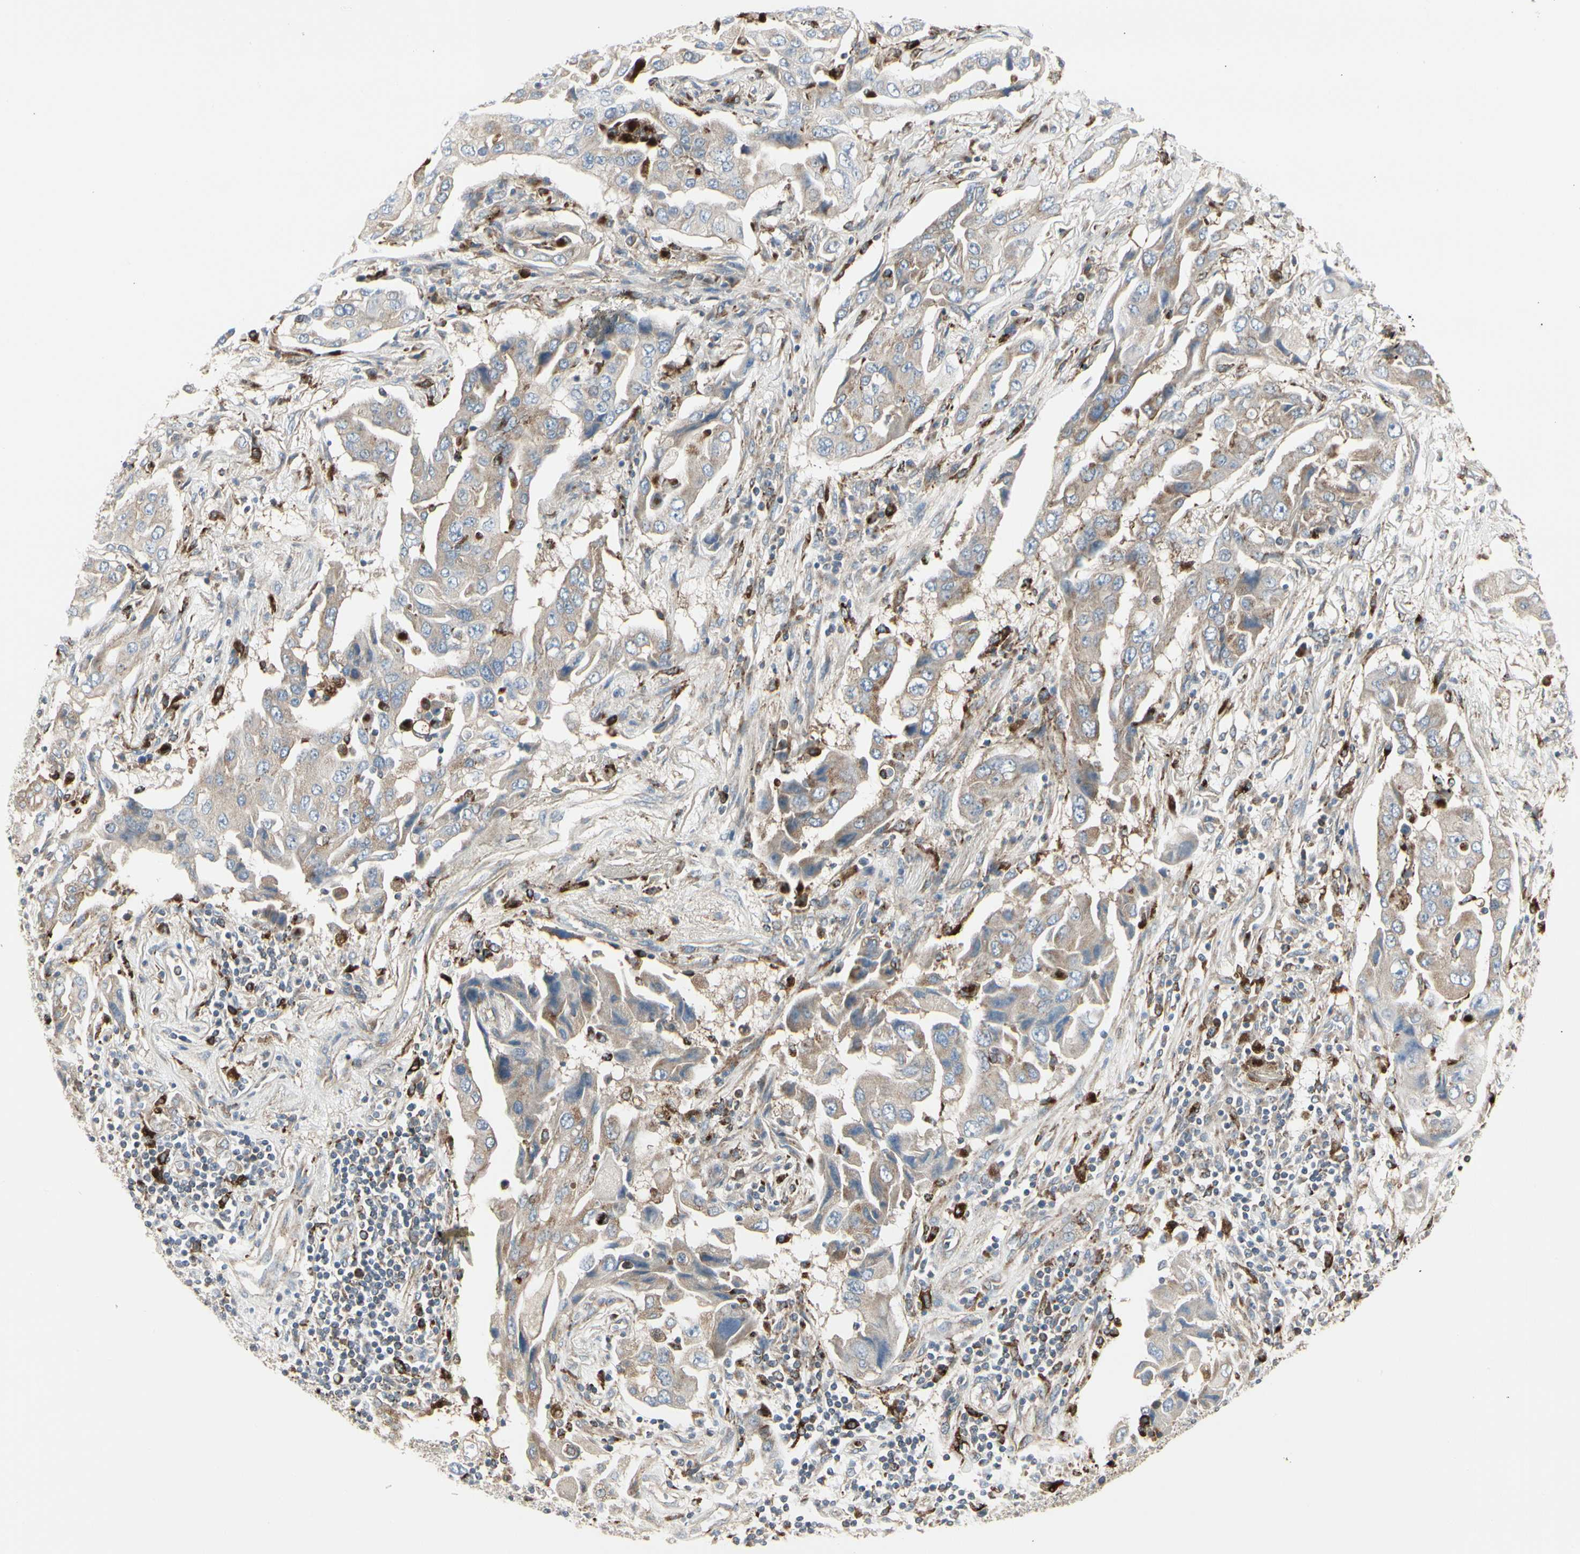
{"staining": {"intensity": "weak", "quantity": "<25%", "location": "cytoplasmic/membranous"}, "tissue": "lung cancer", "cell_type": "Tumor cells", "image_type": "cancer", "snomed": [{"axis": "morphology", "description": "Adenocarcinoma, NOS"}, {"axis": "topography", "description": "Lung"}], "caption": "Tumor cells show no significant protein expression in lung cancer (adenocarcinoma). (Brightfield microscopy of DAB (3,3'-diaminobenzidine) immunohistochemistry (IHC) at high magnification).", "gene": "ATP6V1B2", "patient": {"sex": "female", "age": 65}}